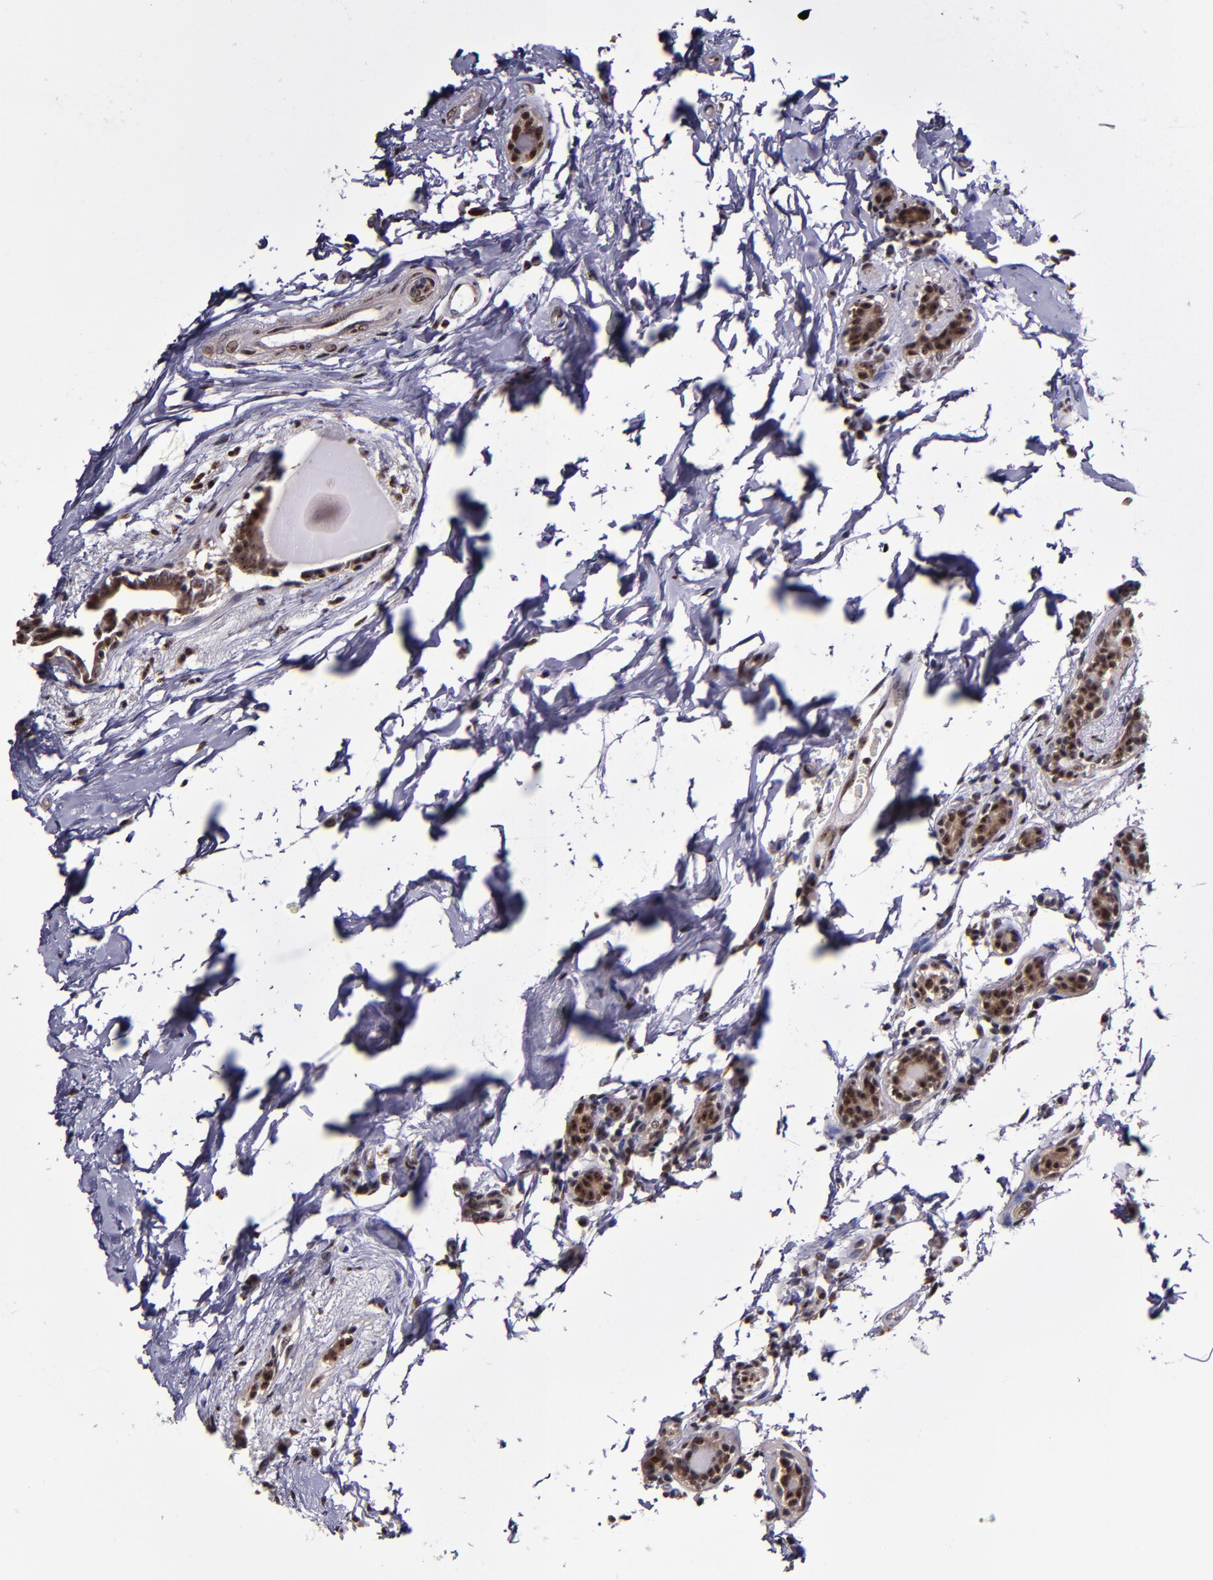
{"staining": {"intensity": "strong", "quantity": ">75%", "location": "cytoplasmic/membranous,nuclear"}, "tissue": "breast cancer", "cell_type": "Tumor cells", "image_type": "cancer", "snomed": [{"axis": "morphology", "description": "Lobular carcinoma"}, {"axis": "topography", "description": "Breast"}], "caption": "IHC staining of breast cancer (lobular carcinoma), which reveals high levels of strong cytoplasmic/membranous and nuclear positivity in about >75% of tumor cells indicating strong cytoplasmic/membranous and nuclear protein expression. The staining was performed using DAB (3,3'-diaminobenzidine) (brown) for protein detection and nuclei were counterstained in hematoxylin (blue).", "gene": "CECR2", "patient": {"sex": "female", "age": 55}}